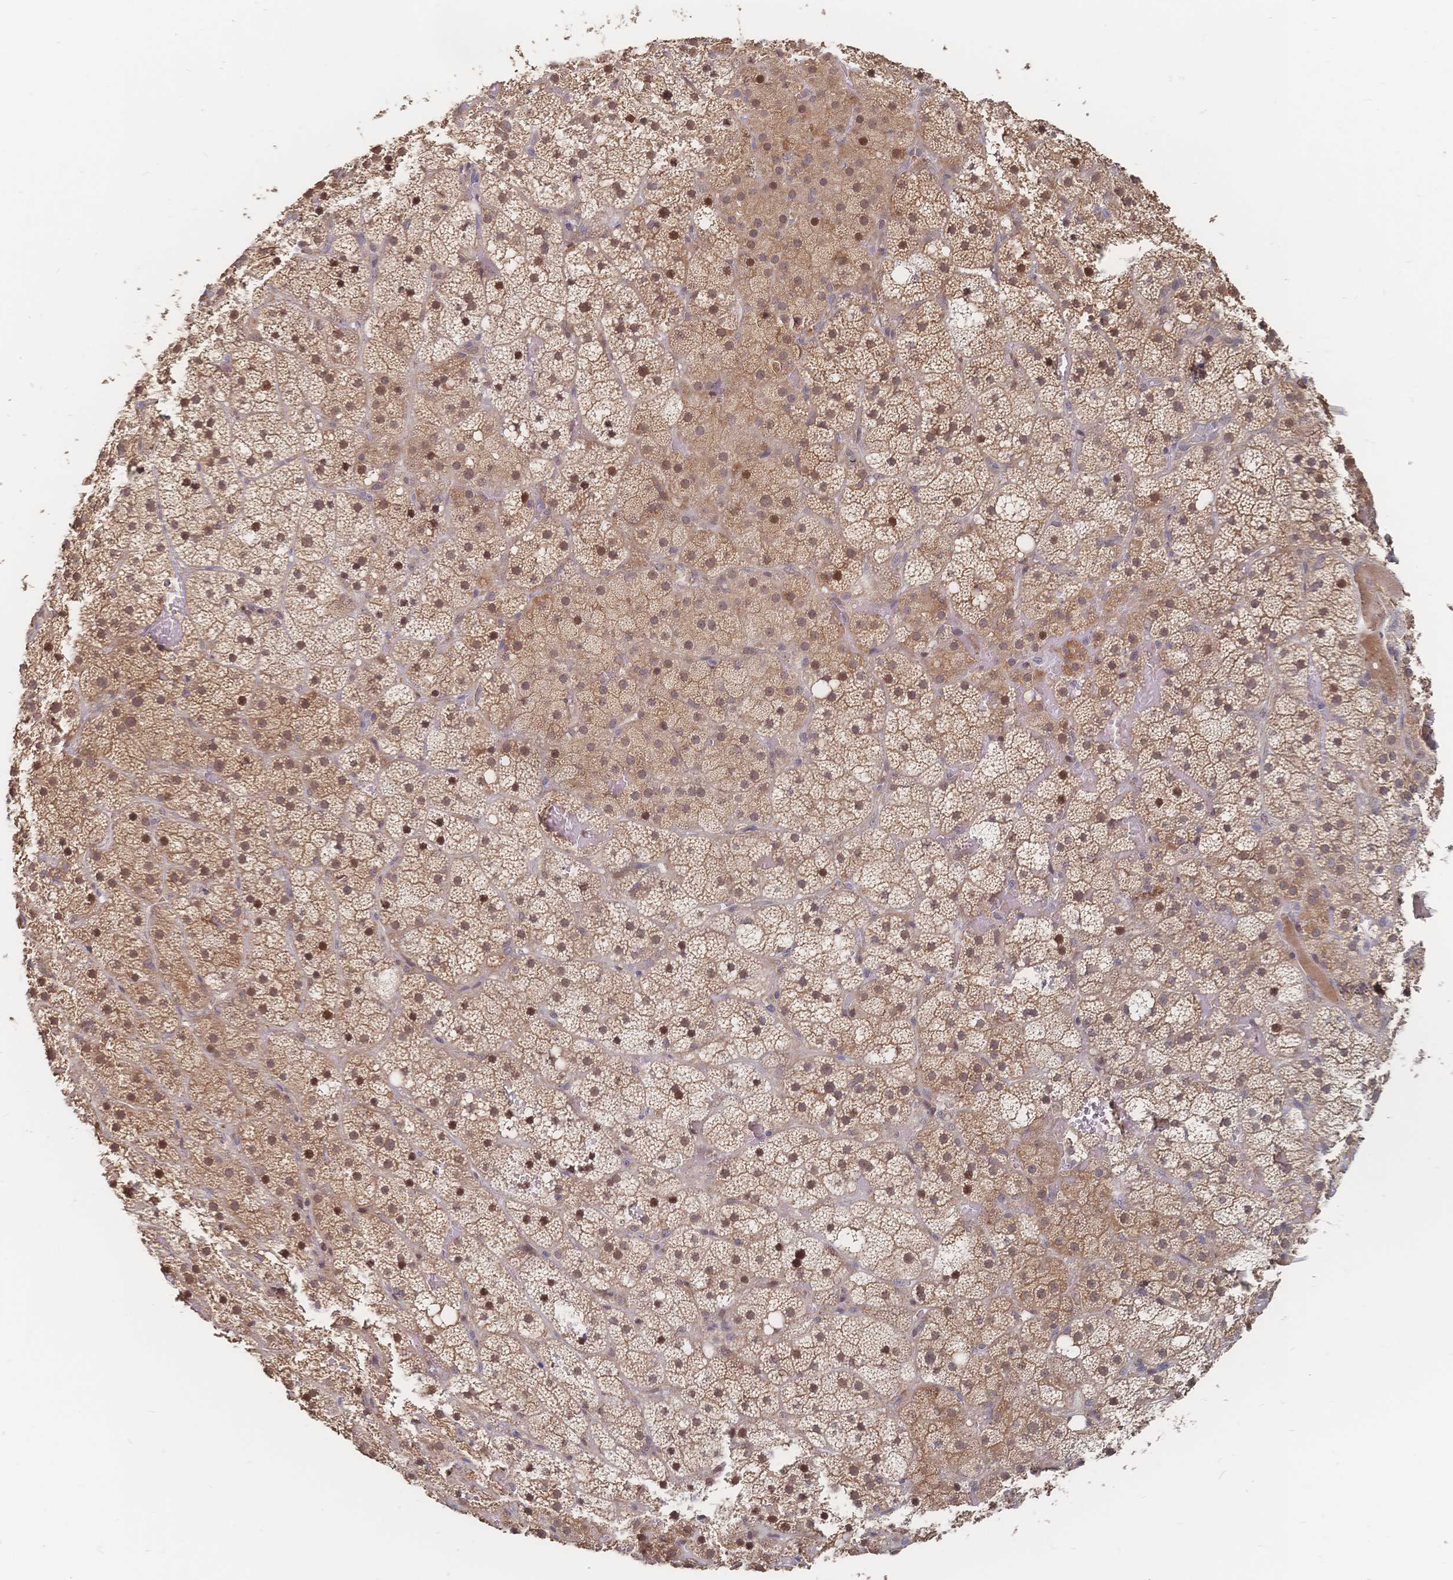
{"staining": {"intensity": "moderate", "quantity": ">75%", "location": "cytoplasmic/membranous,nuclear"}, "tissue": "adrenal gland", "cell_type": "Glandular cells", "image_type": "normal", "snomed": [{"axis": "morphology", "description": "Normal tissue, NOS"}, {"axis": "topography", "description": "Adrenal gland"}], "caption": "Protein staining exhibits moderate cytoplasmic/membranous,nuclear expression in about >75% of glandular cells in normal adrenal gland.", "gene": "LRP5", "patient": {"sex": "male", "age": 53}}